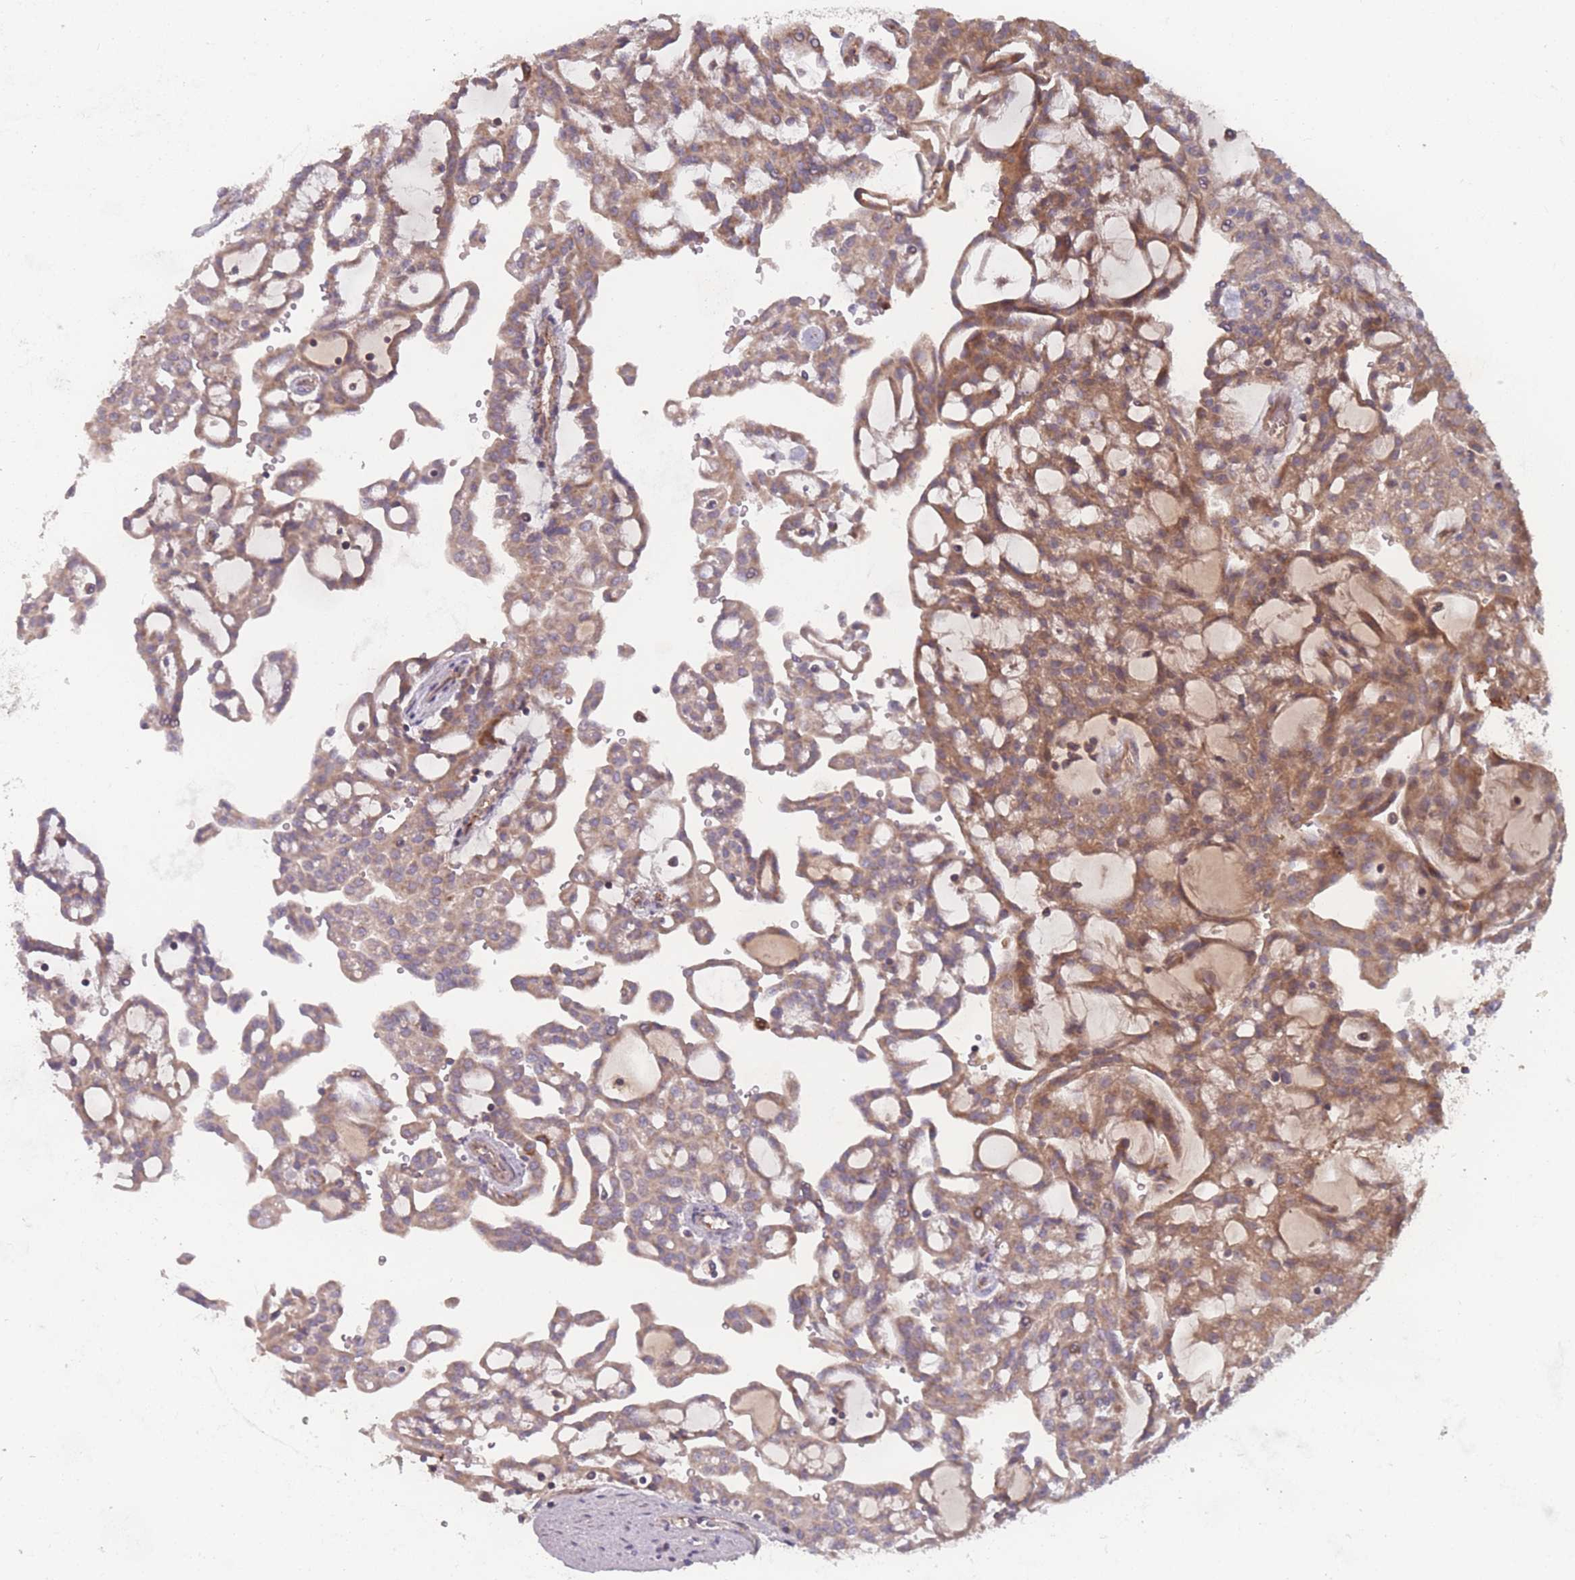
{"staining": {"intensity": "moderate", "quantity": ">75%", "location": "cytoplasmic/membranous"}, "tissue": "renal cancer", "cell_type": "Tumor cells", "image_type": "cancer", "snomed": [{"axis": "morphology", "description": "Adenocarcinoma, NOS"}, {"axis": "topography", "description": "Kidney"}], "caption": "Renal cancer (adenocarcinoma) stained with DAB IHC shows medium levels of moderate cytoplasmic/membranous staining in approximately >75% of tumor cells.", "gene": "ATP5MG", "patient": {"sex": "male", "age": 63}}